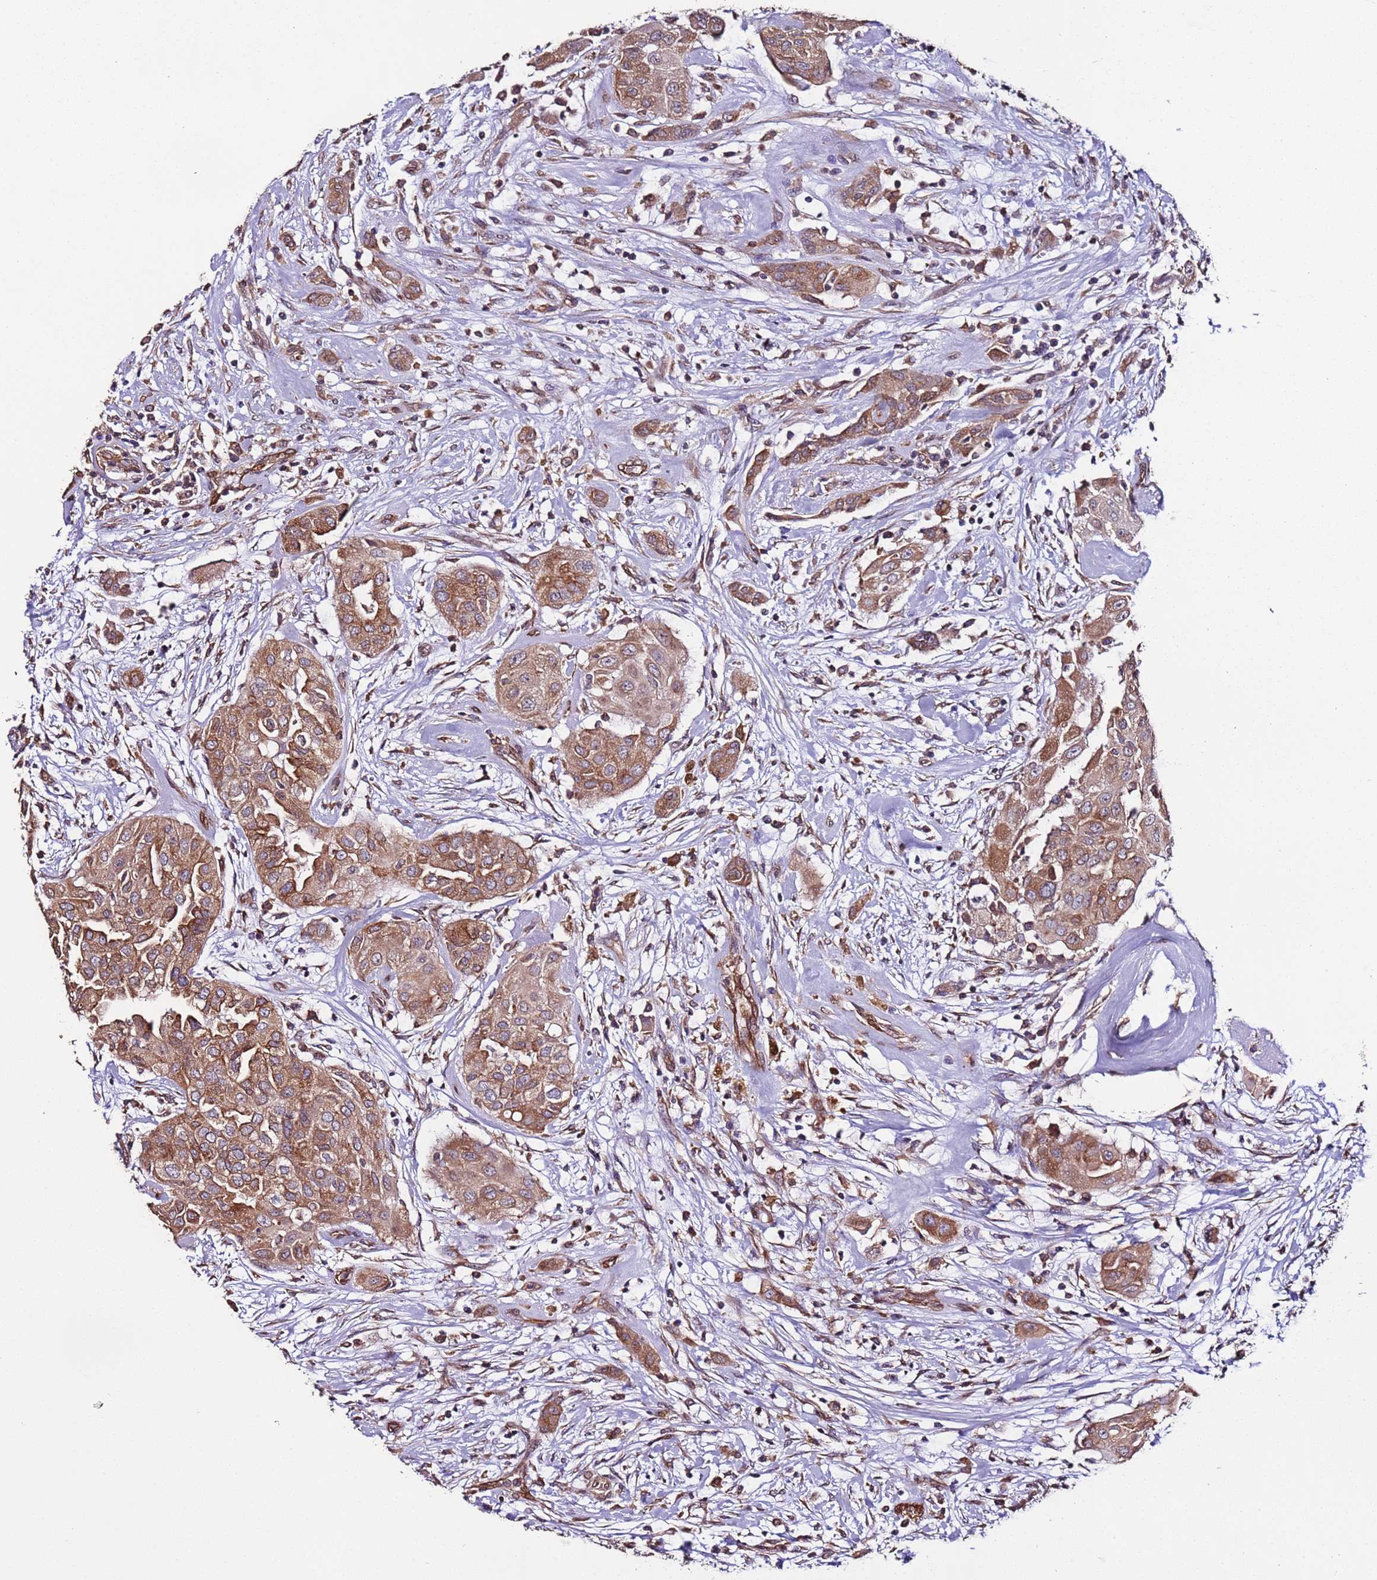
{"staining": {"intensity": "moderate", "quantity": ">75%", "location": "cytoplasmic/membranous"}, "tissue": "thyroid cancer", "cell_type": "Tumor cells", "image_type": "cancer", "snomed": [{"axis": "morphology", "description": "Papillary adenocarcinoma, NOS"}, {"axis": "topography", "description": "Thyroid gland"}], "caption": "Moderate cytoplasmic/membranous protein staining is appreciated in approximately >75% of tumor cells in thyroid cancer (papillary adenocarcinoma). The staining is performed using DAB brown chromogen to label protein expression. The nuclei are counter-stained blue using hematoxylin.", "gene": "SLC41A3", "patient": {"sex": "female", "age": 59}}